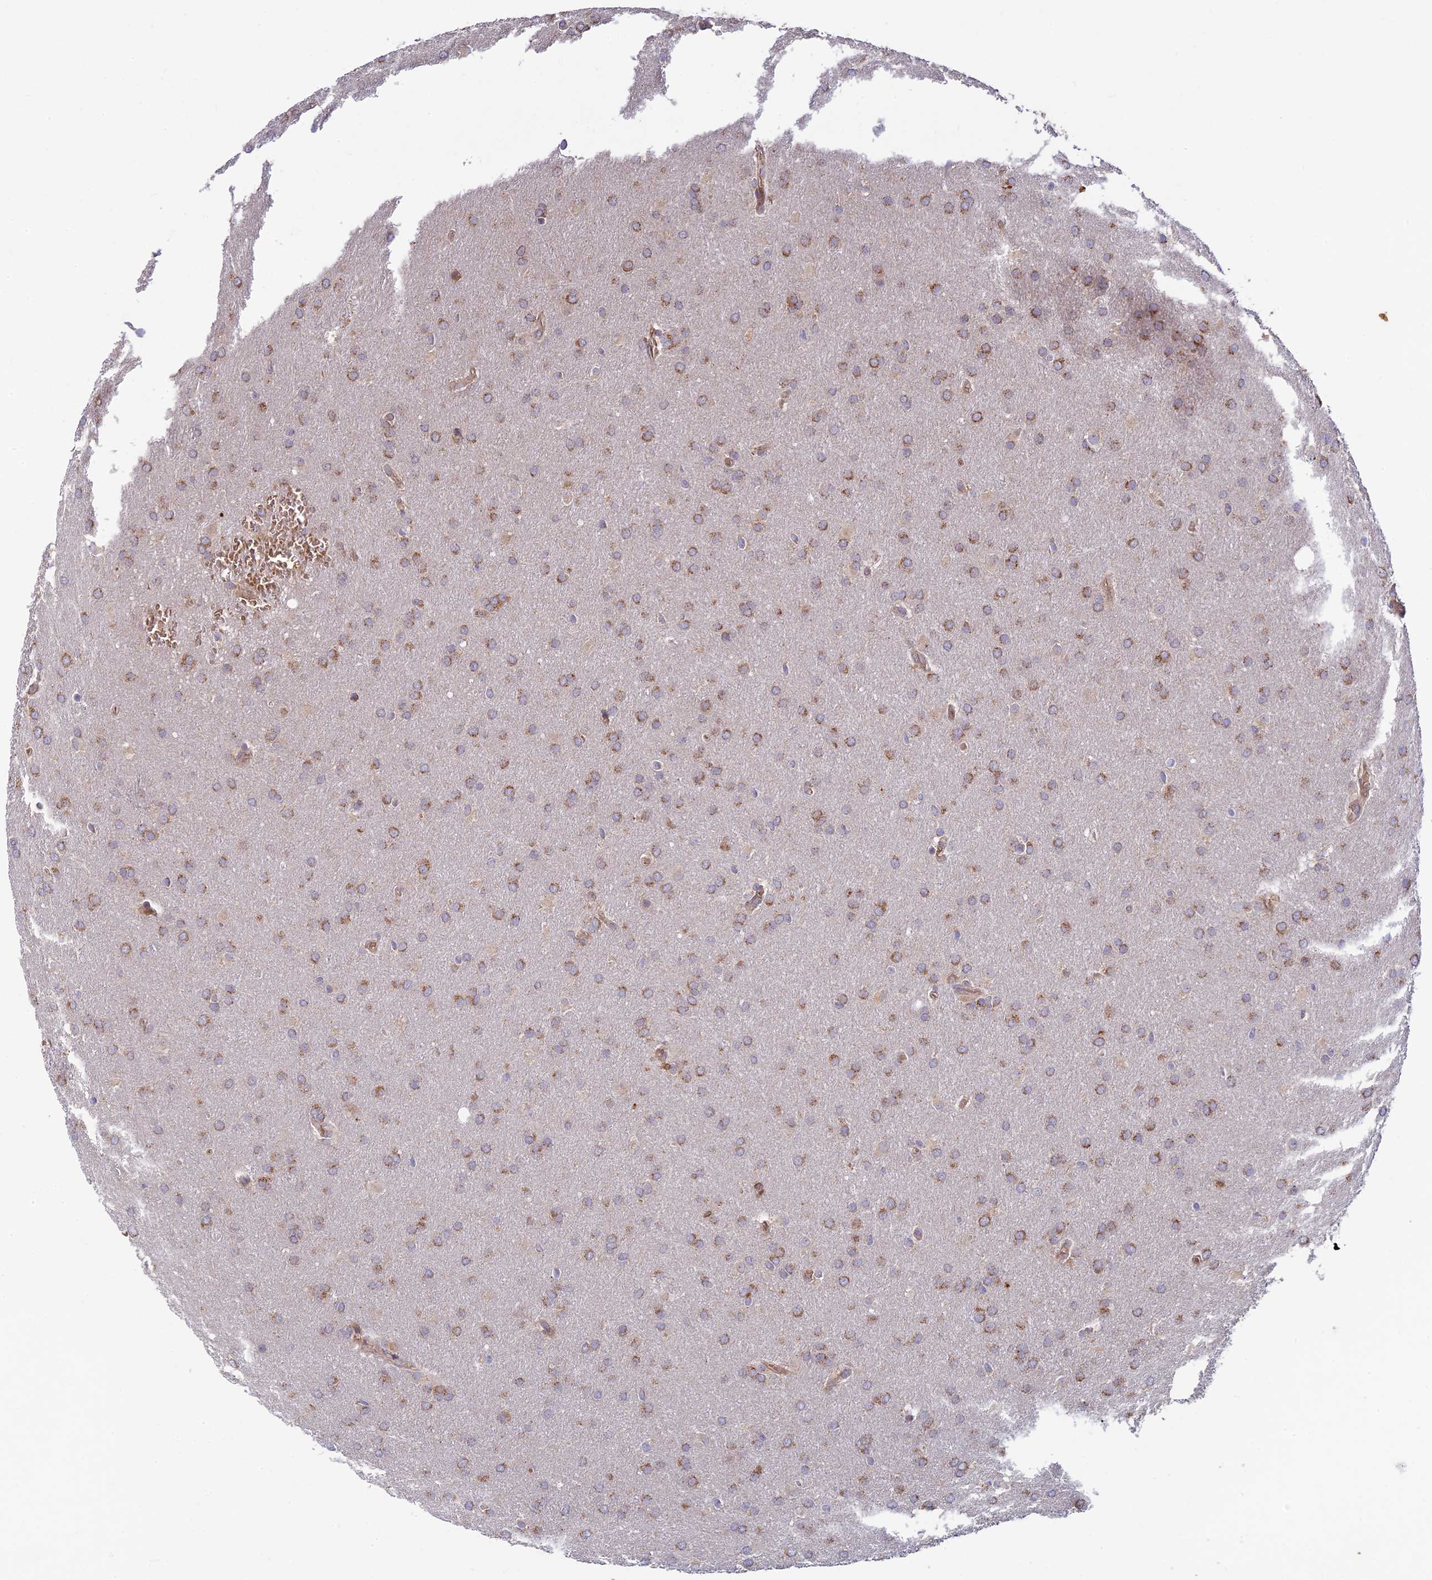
{"staining": {"intensity": "moderate", "quantity": ">75%", "location": "cytoplasmic/membranous"}, "tissue": "glioma", "cell_type": "Tumor cells", "image_type": "cancer", "snomed": [{"axis": "morphology", "description": "Glioma, malignant, Low grade"}, {"axis": "topography", "description": "Brain"}], "caption": "Immunohistochemistry staining of malignant glioma (low-grade), which exhibits medium levels of moderate cytoplasmic/membranous expression in about >75% of tumor cells indicating moderate cytoplasmic/membranous protein staining. The staining was performed using DAB (3,3'-diaminobenzidine) (brown) for protein detection and nuclei were counterstained in hematoxylin (blue).", "gene": "UFSP2", "patient": {"sex": "female", "age": 32}}